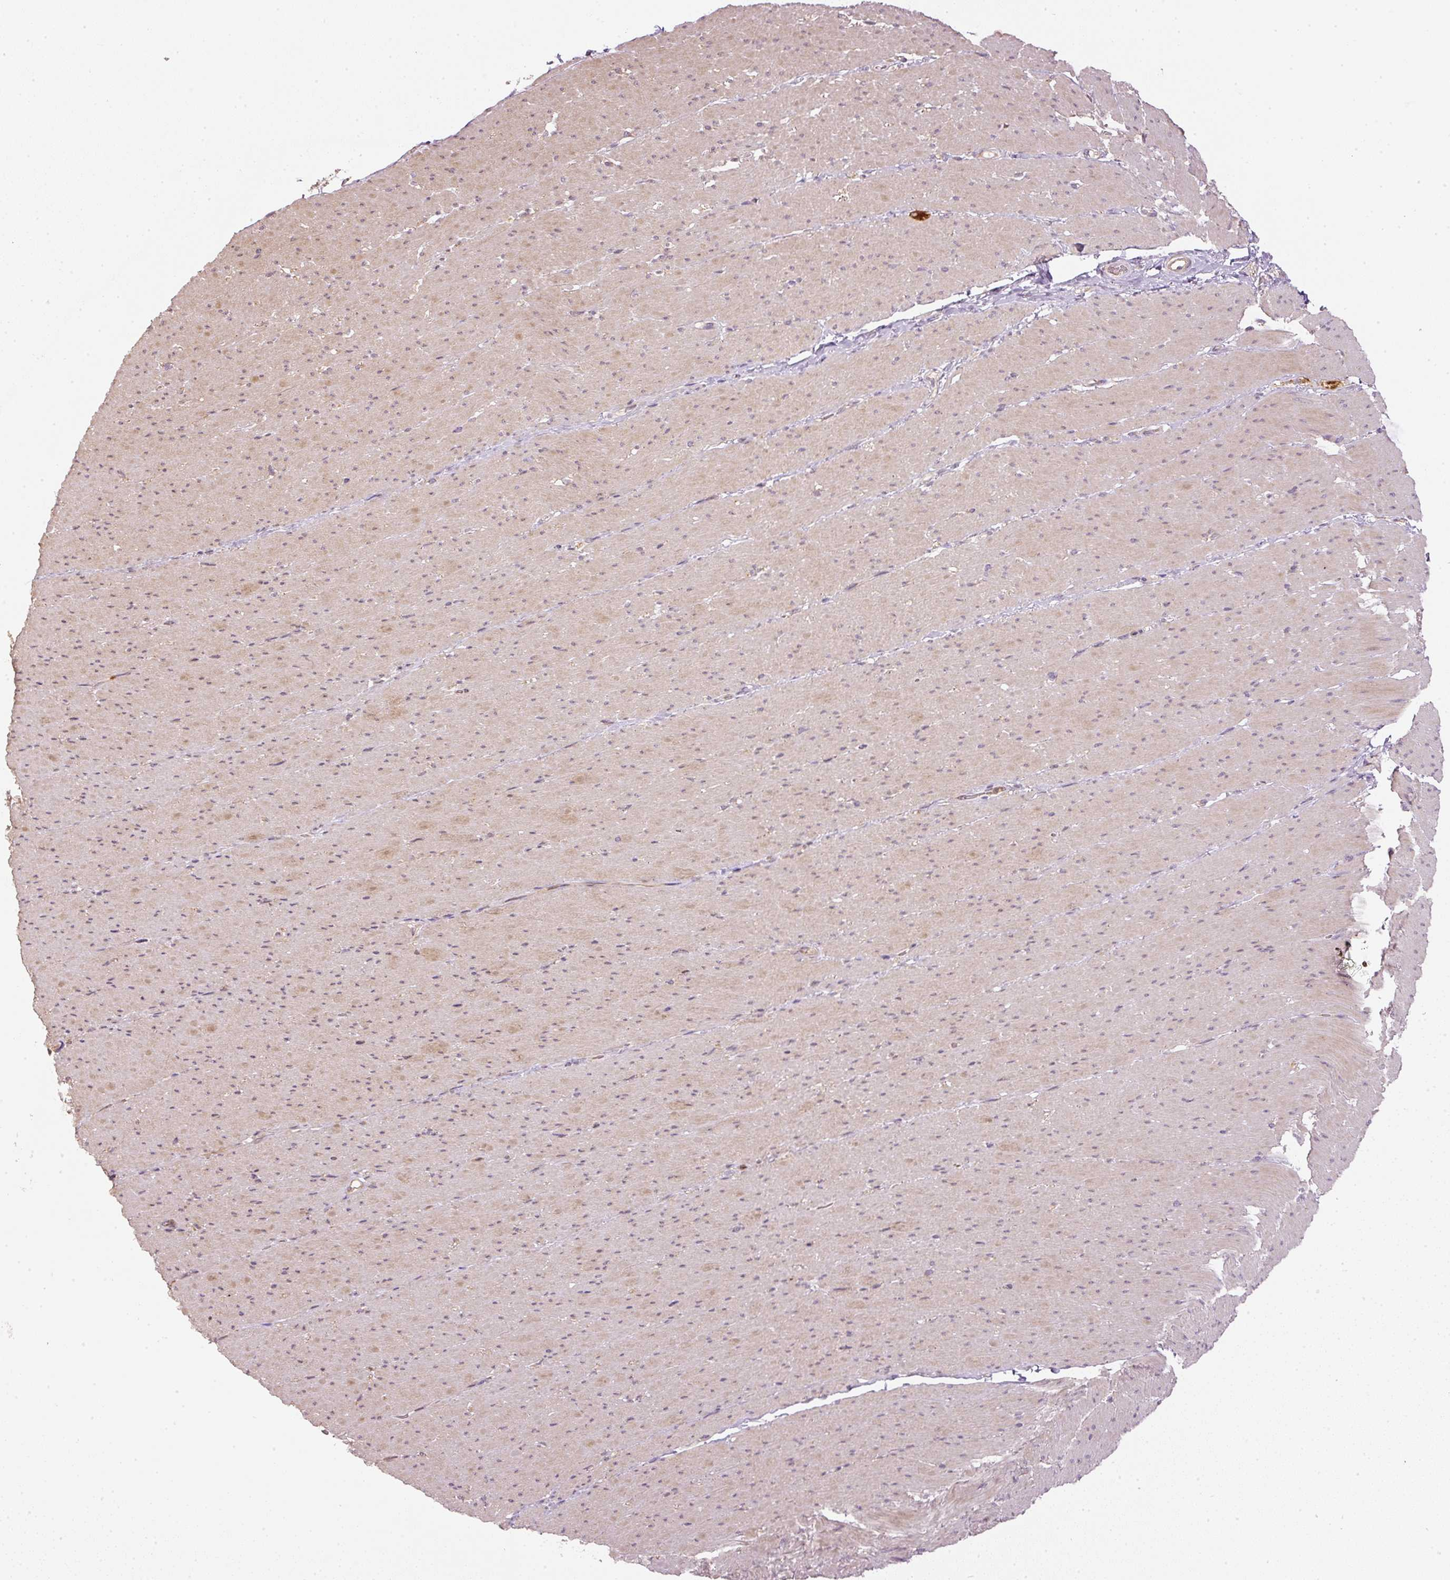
{"staining": {"intensity": "weak", "quantity": "25%-75%", "location": "cytoplasmic/membranous"}, "tissue": "smooth muscle", "cell_type": "Smooth muscle cells", "image_type": "normal", "snomed": [{"axis": "morphology", "description": "Normal tissue, NOS"}, {"axis": "topography", "description": "Smooth muscle"}, {"axis": "topography", "description": "Rectum"}], "caption": "There is low levels of weak cytoplasmic/membranous positivity in smooth muscle cells of benign smooth muscle, as demonstrated by immunohistochemical staining (brown color).", "gene": "CTTNBP2", "patient": {"sex": "male", "age": 53}}